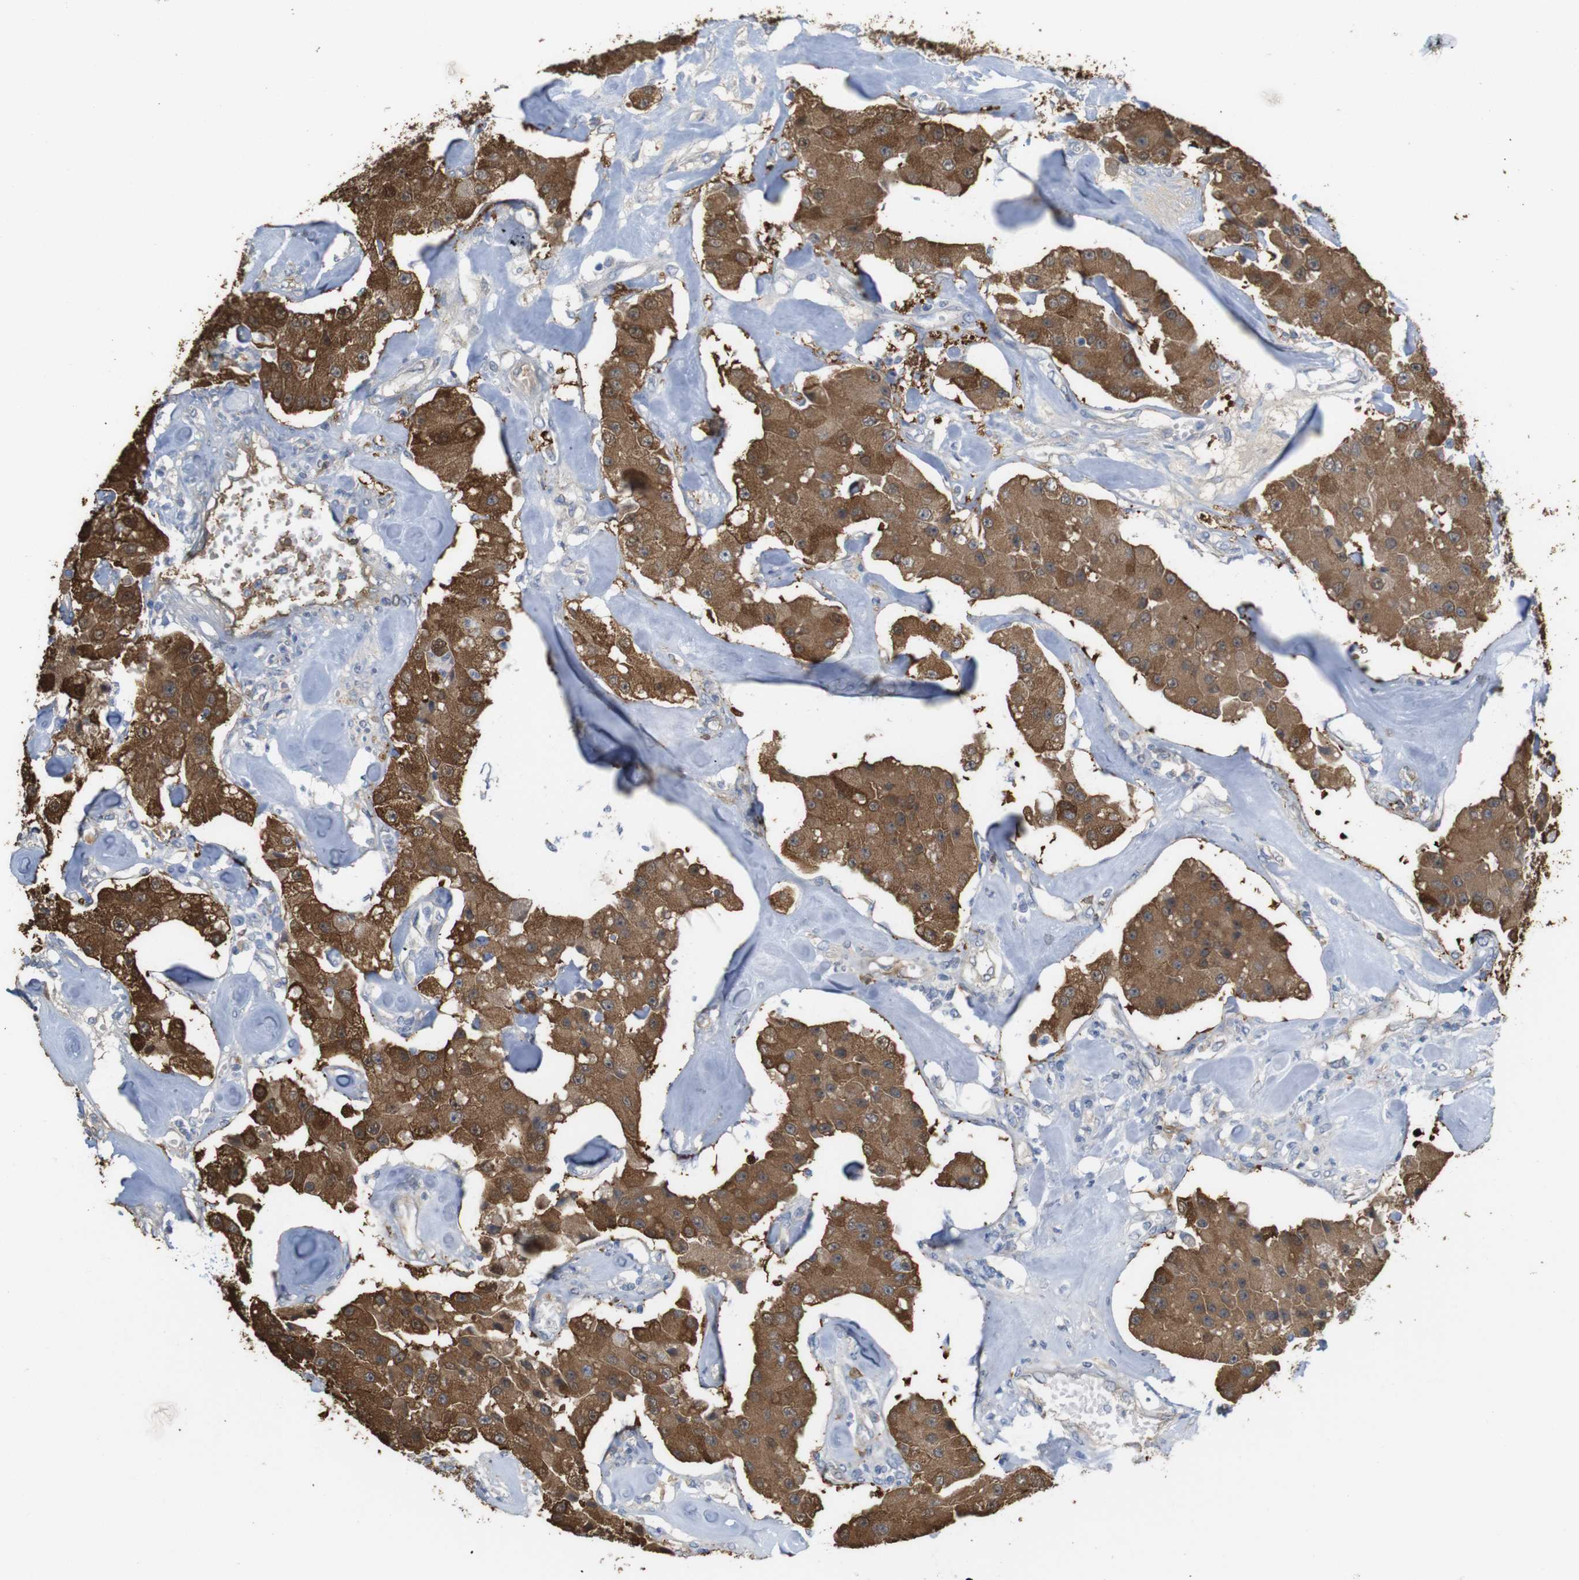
{"staining": {"intensity": "moderate", "quantity": ">75%", "location": "cytoplasmic/membranous"}, "tissue": "carcinoid", "cell_type": "Tumor cells", "image_type": "cancer", "snomed": [{"axis": "morphology", "description": "Carcinoid, malignant, NOS"}, {"axis": "topography", "description": "Pancreas"}], "caption": "This is an image of immunohistochemistry (IHC) staining of malignant carcinoid, which shows moderate positivity in the cytoplasmic/membranous of tumor cells.", "gene": "PTPRR", "patient": {"sex": "male", "age": 41}}